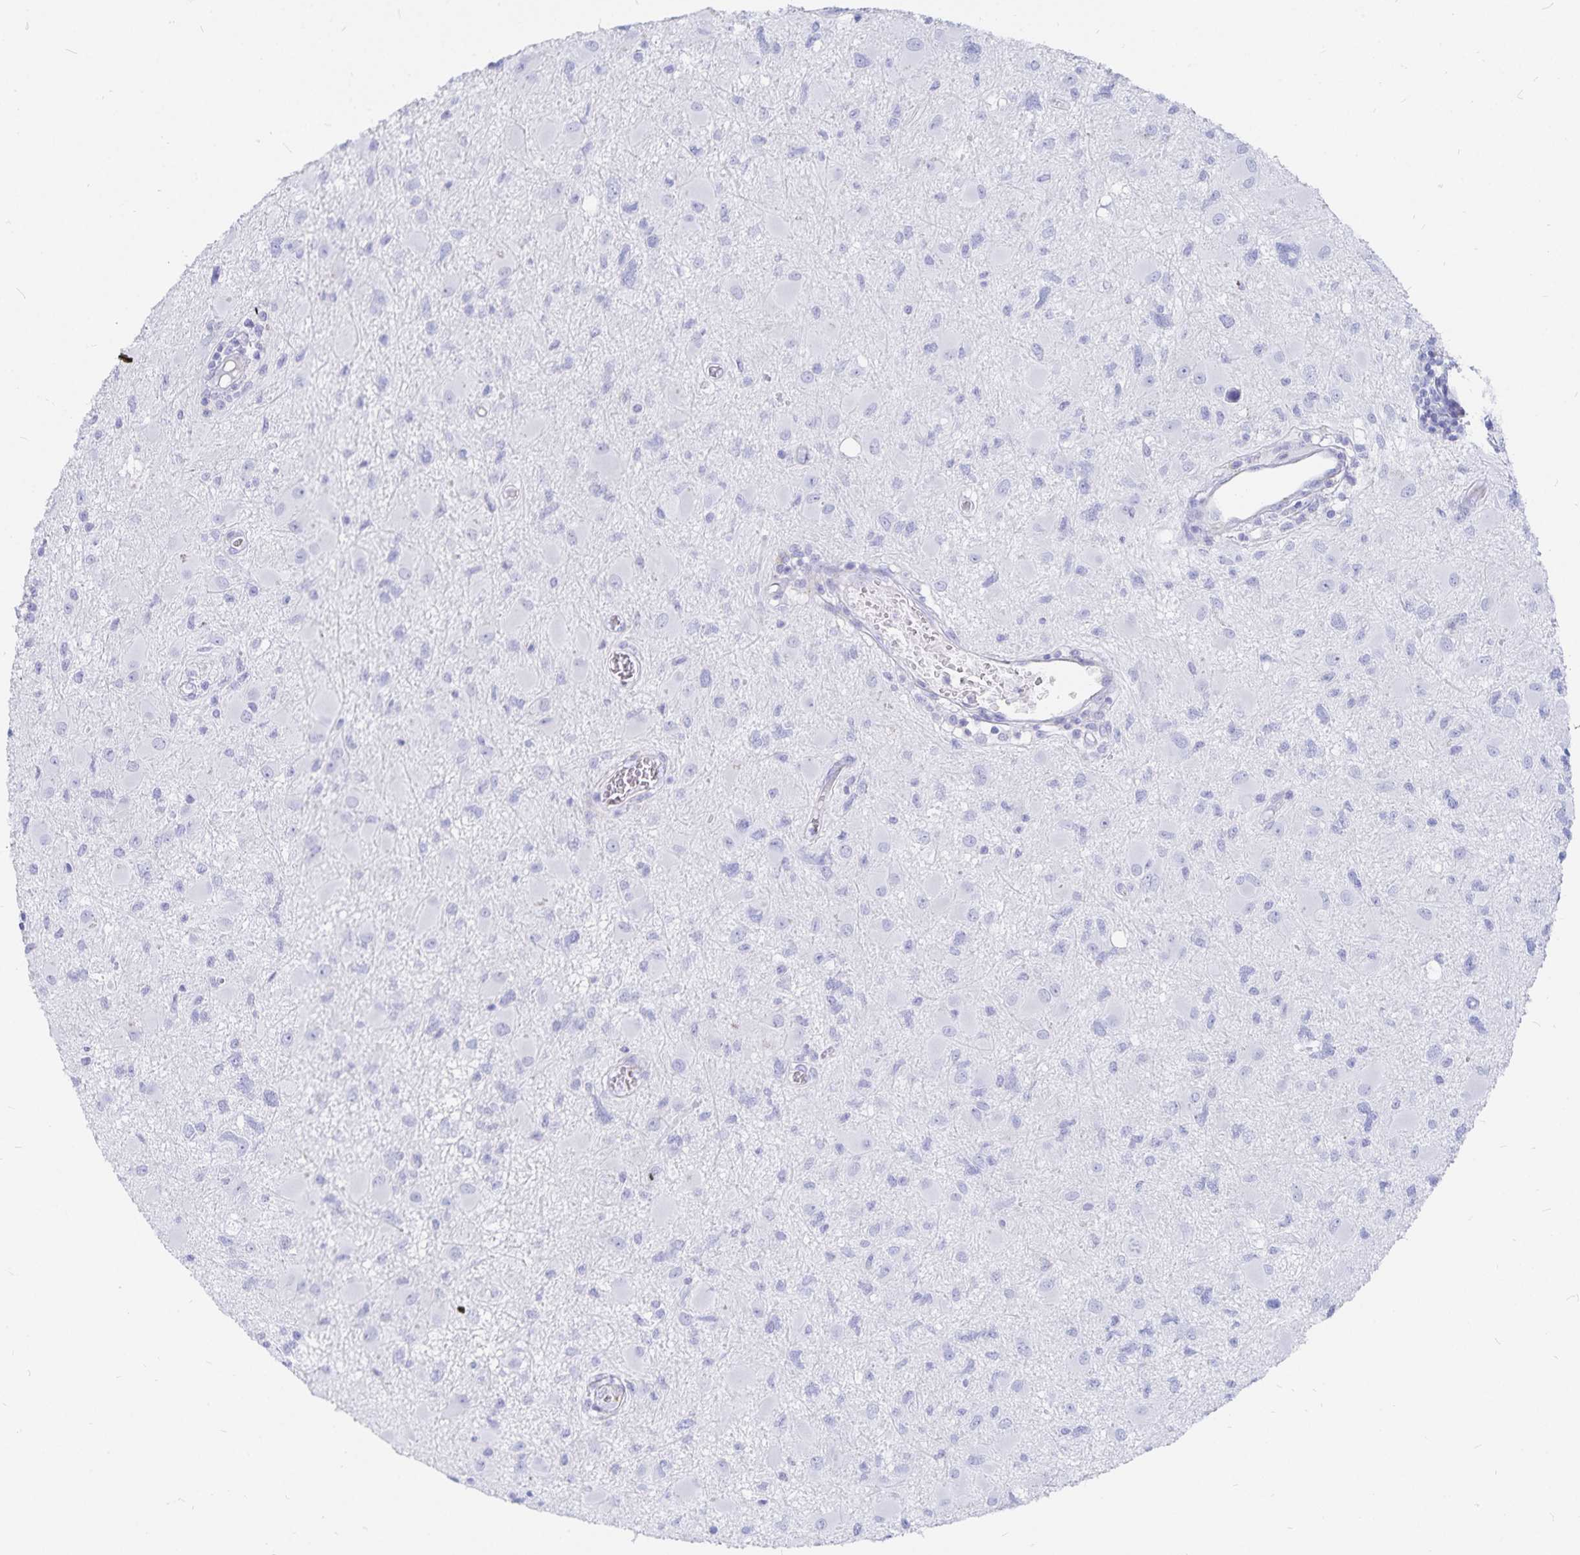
{"staining": {"intensity": "negative", "quantity": "none", "location": "none"}, "tissue": "glioma", "cell_type": "Tumor cells", "image_type": "cancer", "snomed": [{"axis": "morphology", "description": "Glioma, malignant, High grade"}, {"axis": "topography", "description": "Brain"}], "caption": "DAB (3,3'-diaminobenzidine) immunohistochemical staining of glioma shows no significant positivity in tumor cells. (Stains: DAB (3,3'-diaminobenzidine) immunohistochemistry (IHC) with hematoxylin counter stain, Microscopy: brightfield microscopy at high magnification).", "gene": "INSL5", "patient": {"sex": "male", "age": 54}}